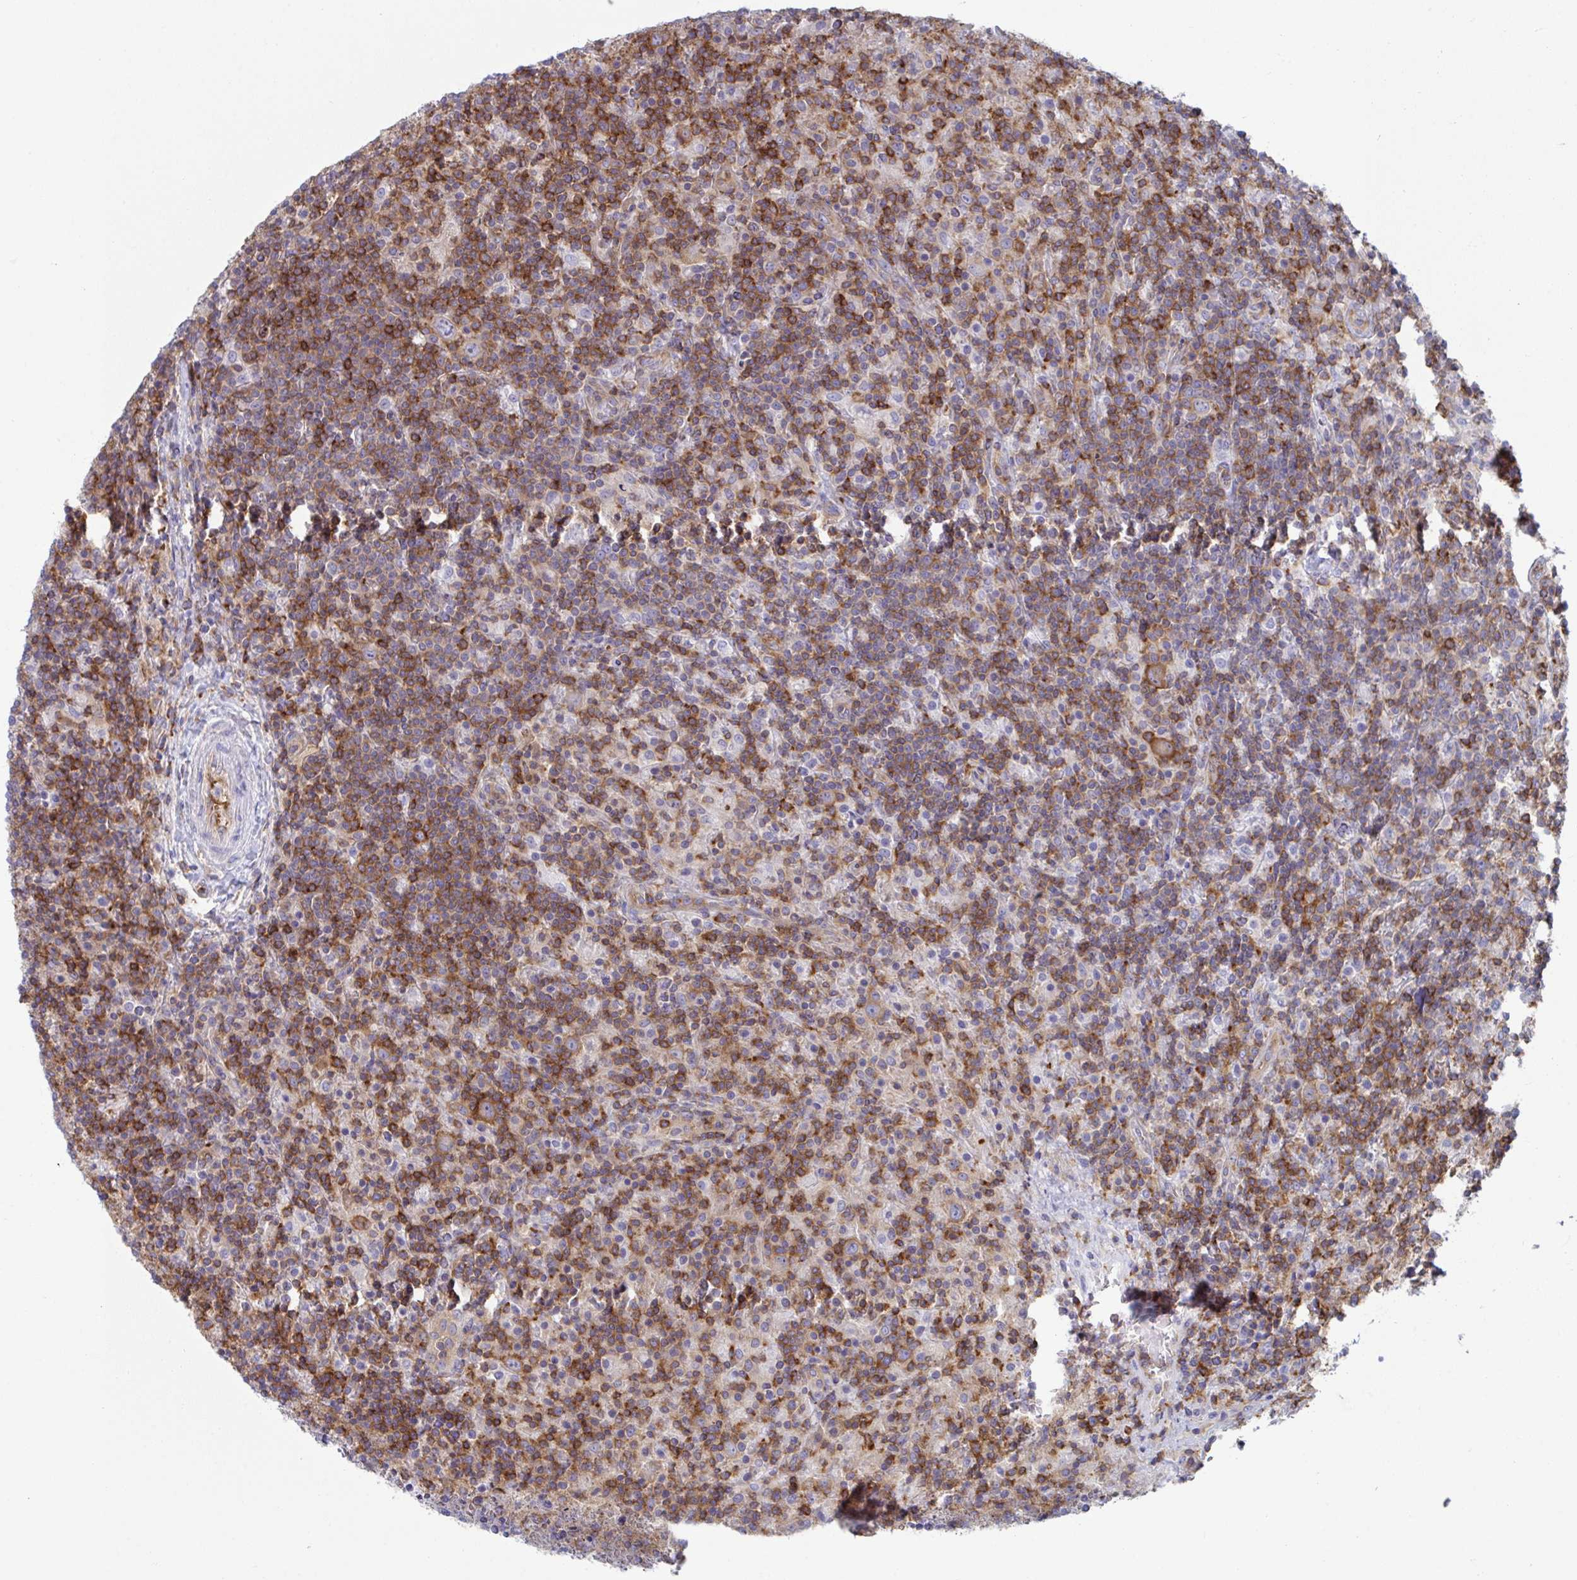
{"staining": {"intensity": "moderate", "quantity": "25%-75%", "location": "cytoplasmic/membranous"}, "tissue": "lymphoma", "cell_type": "Tumor cells", "image_type": "cancer", "snomed": [{"axis": "morphology", "description": "Hodgkin's disease, NOS"}, {"axis": "topography", "description": "Lymph node"}], "caption": "Approximately 25%-75% of tumor cells in human lymphoma reveal moderate cytoplasmic/membranous protein expression as visualized by brown immunohistochemical staining.", "gene": "WNK1", "patient": {"sex": "male", "age": 70}}